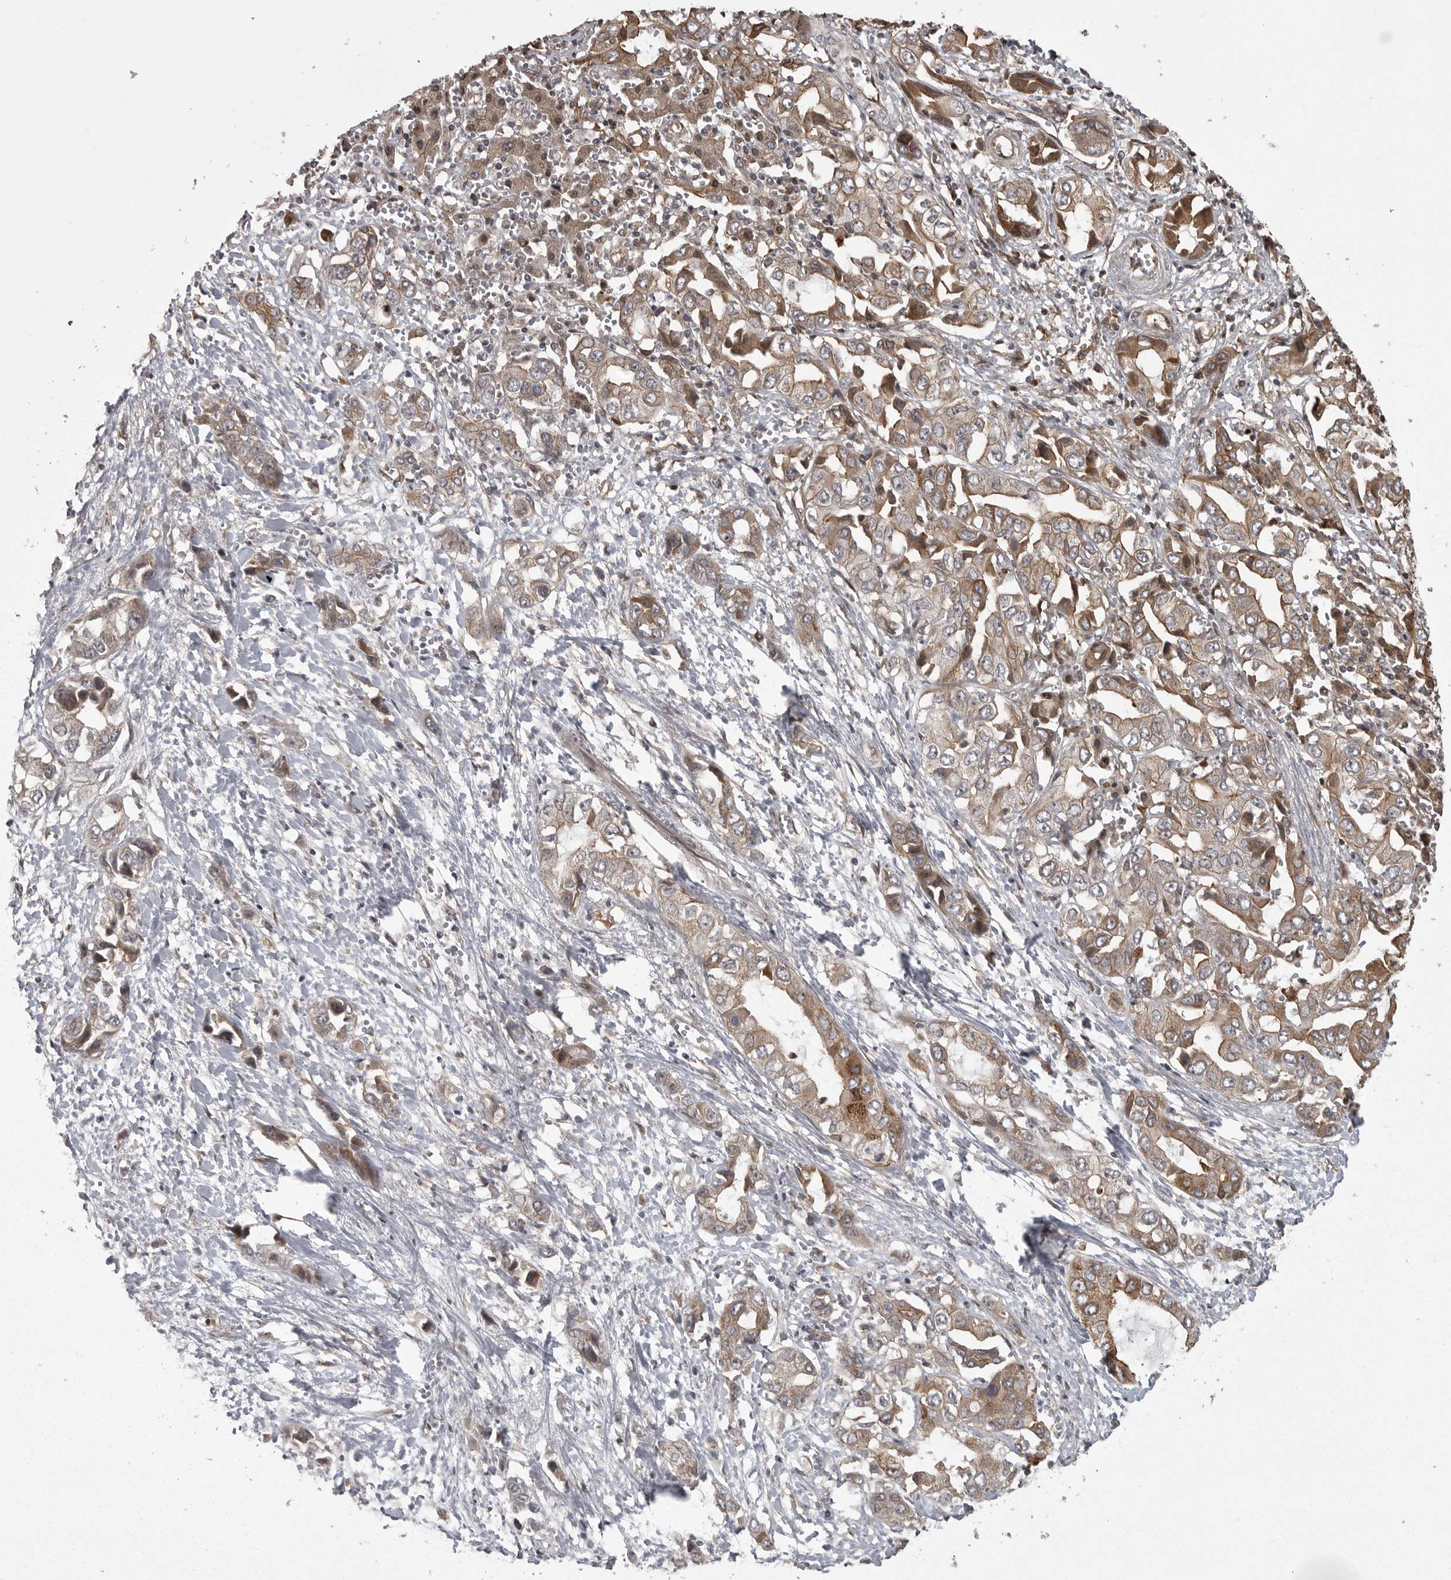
{"staining": {"intensity": "moderate", "quantity": ">75%", "location": "cytoplasmic/membranous"}, "tissue": "liver cancer", "cell_type": "Tumor cells", "image_type": "cancer", "snomed": [{"axis": "morphology", "description": "Cholangiocarcinoma"}, {"axis": "topography", "description": "Liver"}], "caption": "Brown immunohistochemical staining in cholangiocarcinoma (liver) reveals moderate cytoplasmic/membranous staining in approximately >75% of tumor cells.", "gene": "DNAJC8", "patient": {"sex": "female", "age": 52}}